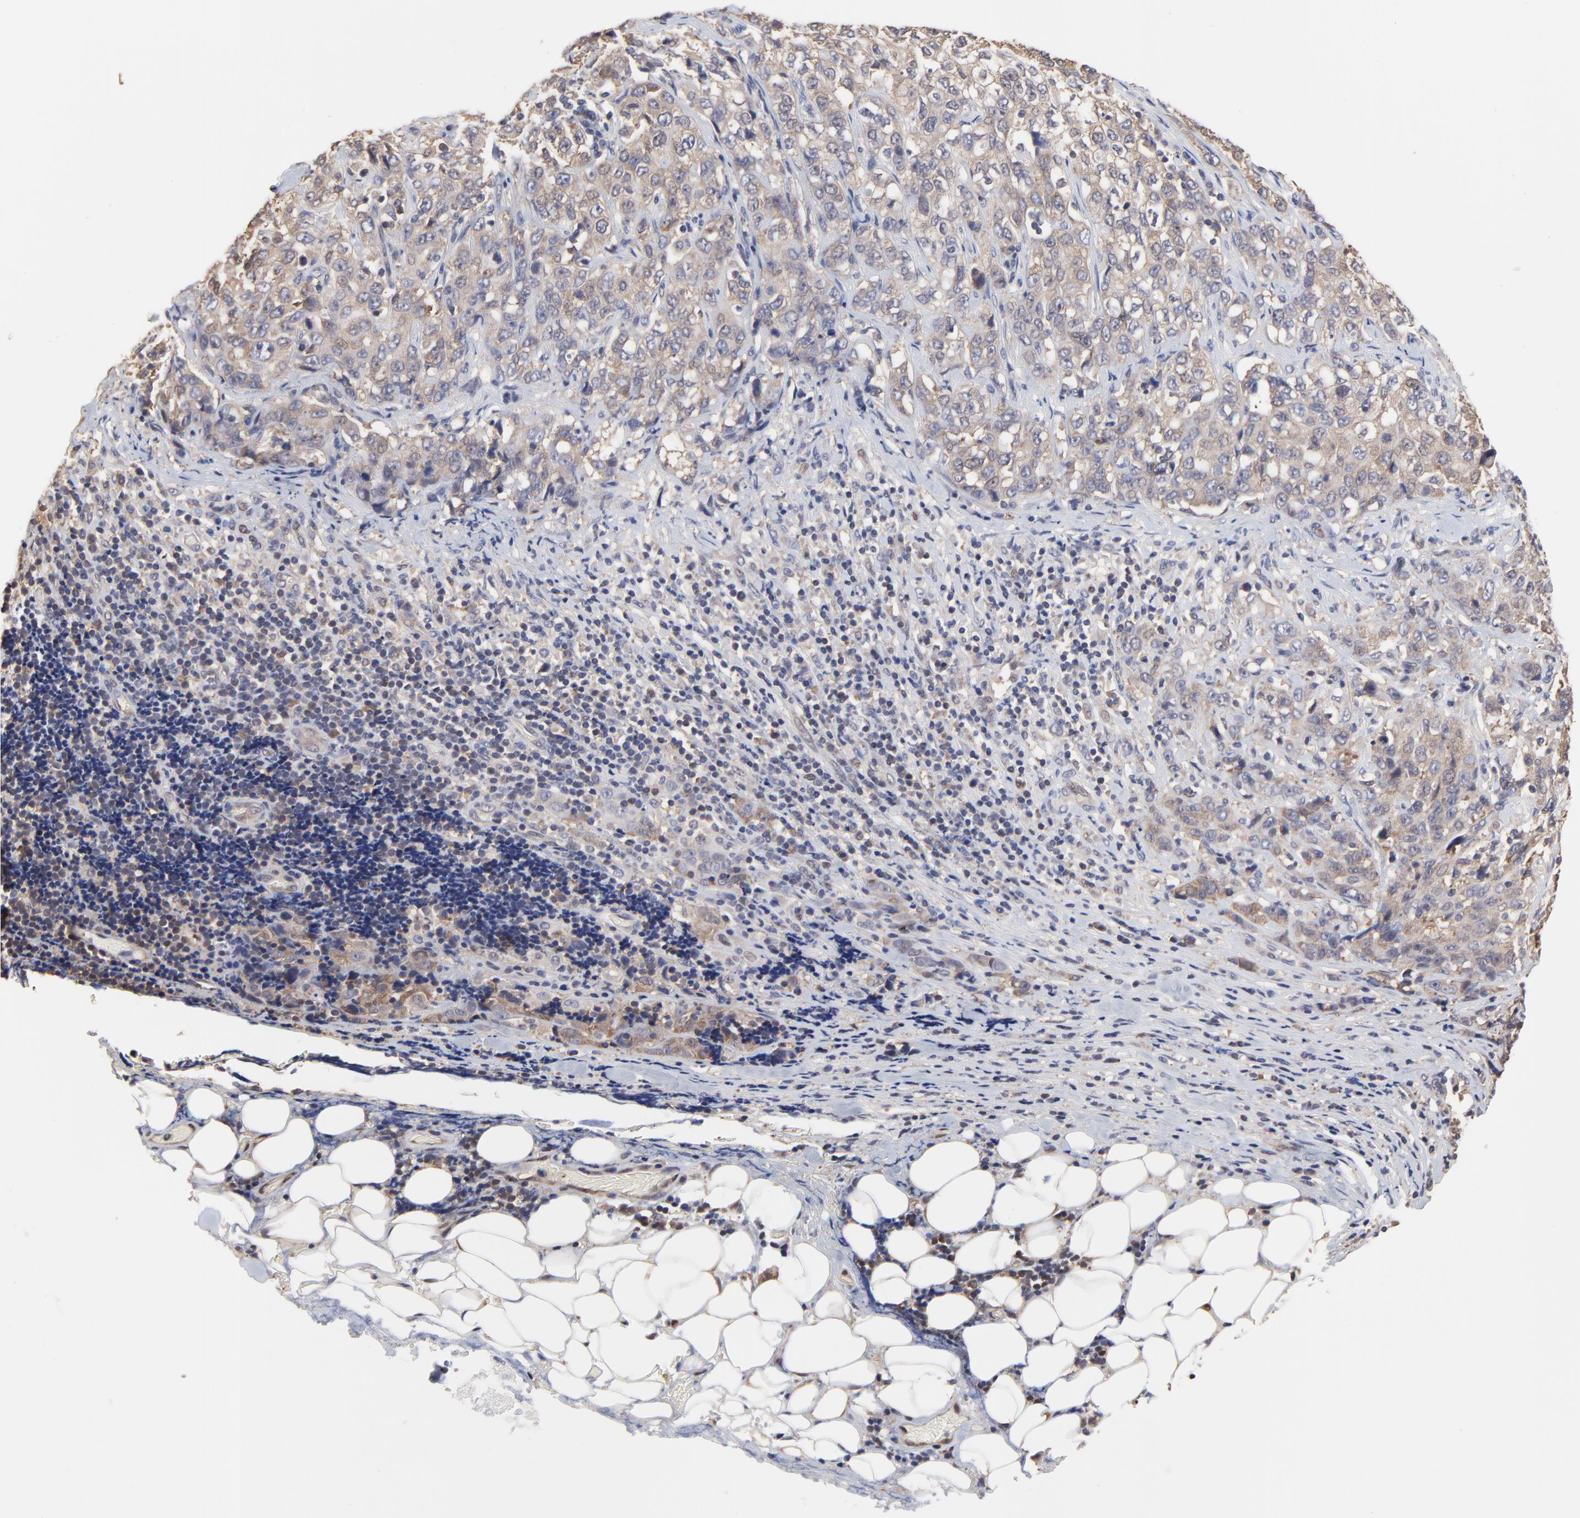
{"staining": {"intensity": "weak", "quantity": ">75%", "location": "cytoplasmic/membranous"}, "tissue": "stomach cancer", "cell_type": "Tumor cells", "image_type": "cancer", "snomed": [{"axis": "morphology", "description": "Adenocarcinoma, NOS"}, {"axis": "topography", "description": "Stomach"}], "caption": "Adenocarcinoma (stomach) stained for a protein displays weak cytoplasmic/membranous positivity in tumor cells.", "gene": "CCT2", "patient": {"sex": "male", "age": 48}}